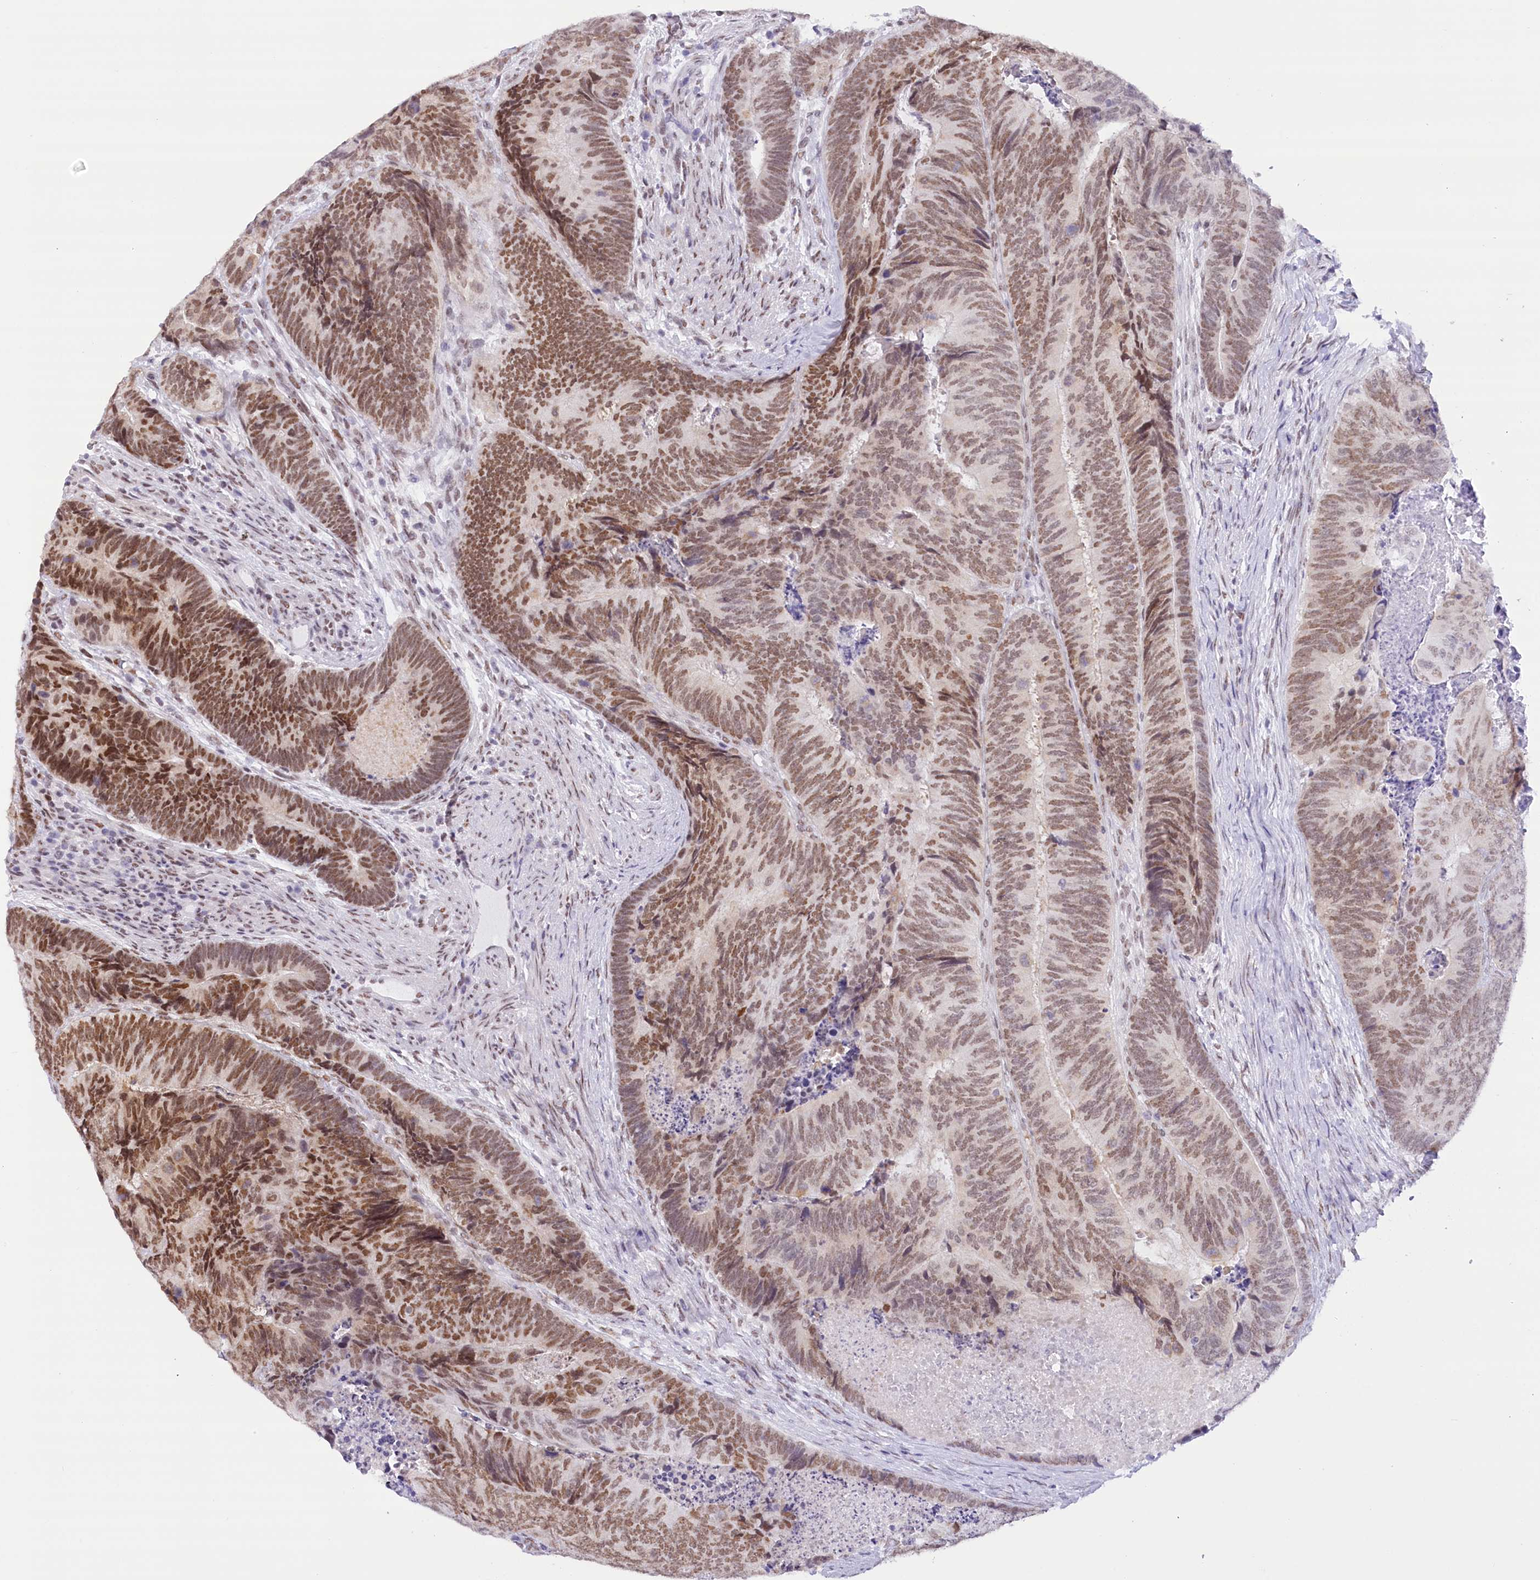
{"staining": {"intensity": "moderate", "quantity": ">75%", "location": "nuclear"}, "tissue": "colorectal cancer", "cell_type": "Tumor cells", "image_type": "cancer", "snomed": [{"axis": "morphology", "description": "Adenocarcinoma, NOS"}, {"axis": "topography", "description": "Colon"}], "caption": "Human colorectal cancer stained for a protein (brown) exhibits moderate nuclear positive staining in about >75% of tumor cells.", "gene": "HNRNPA0", "patient": {"sex": "female", "age": 67}}